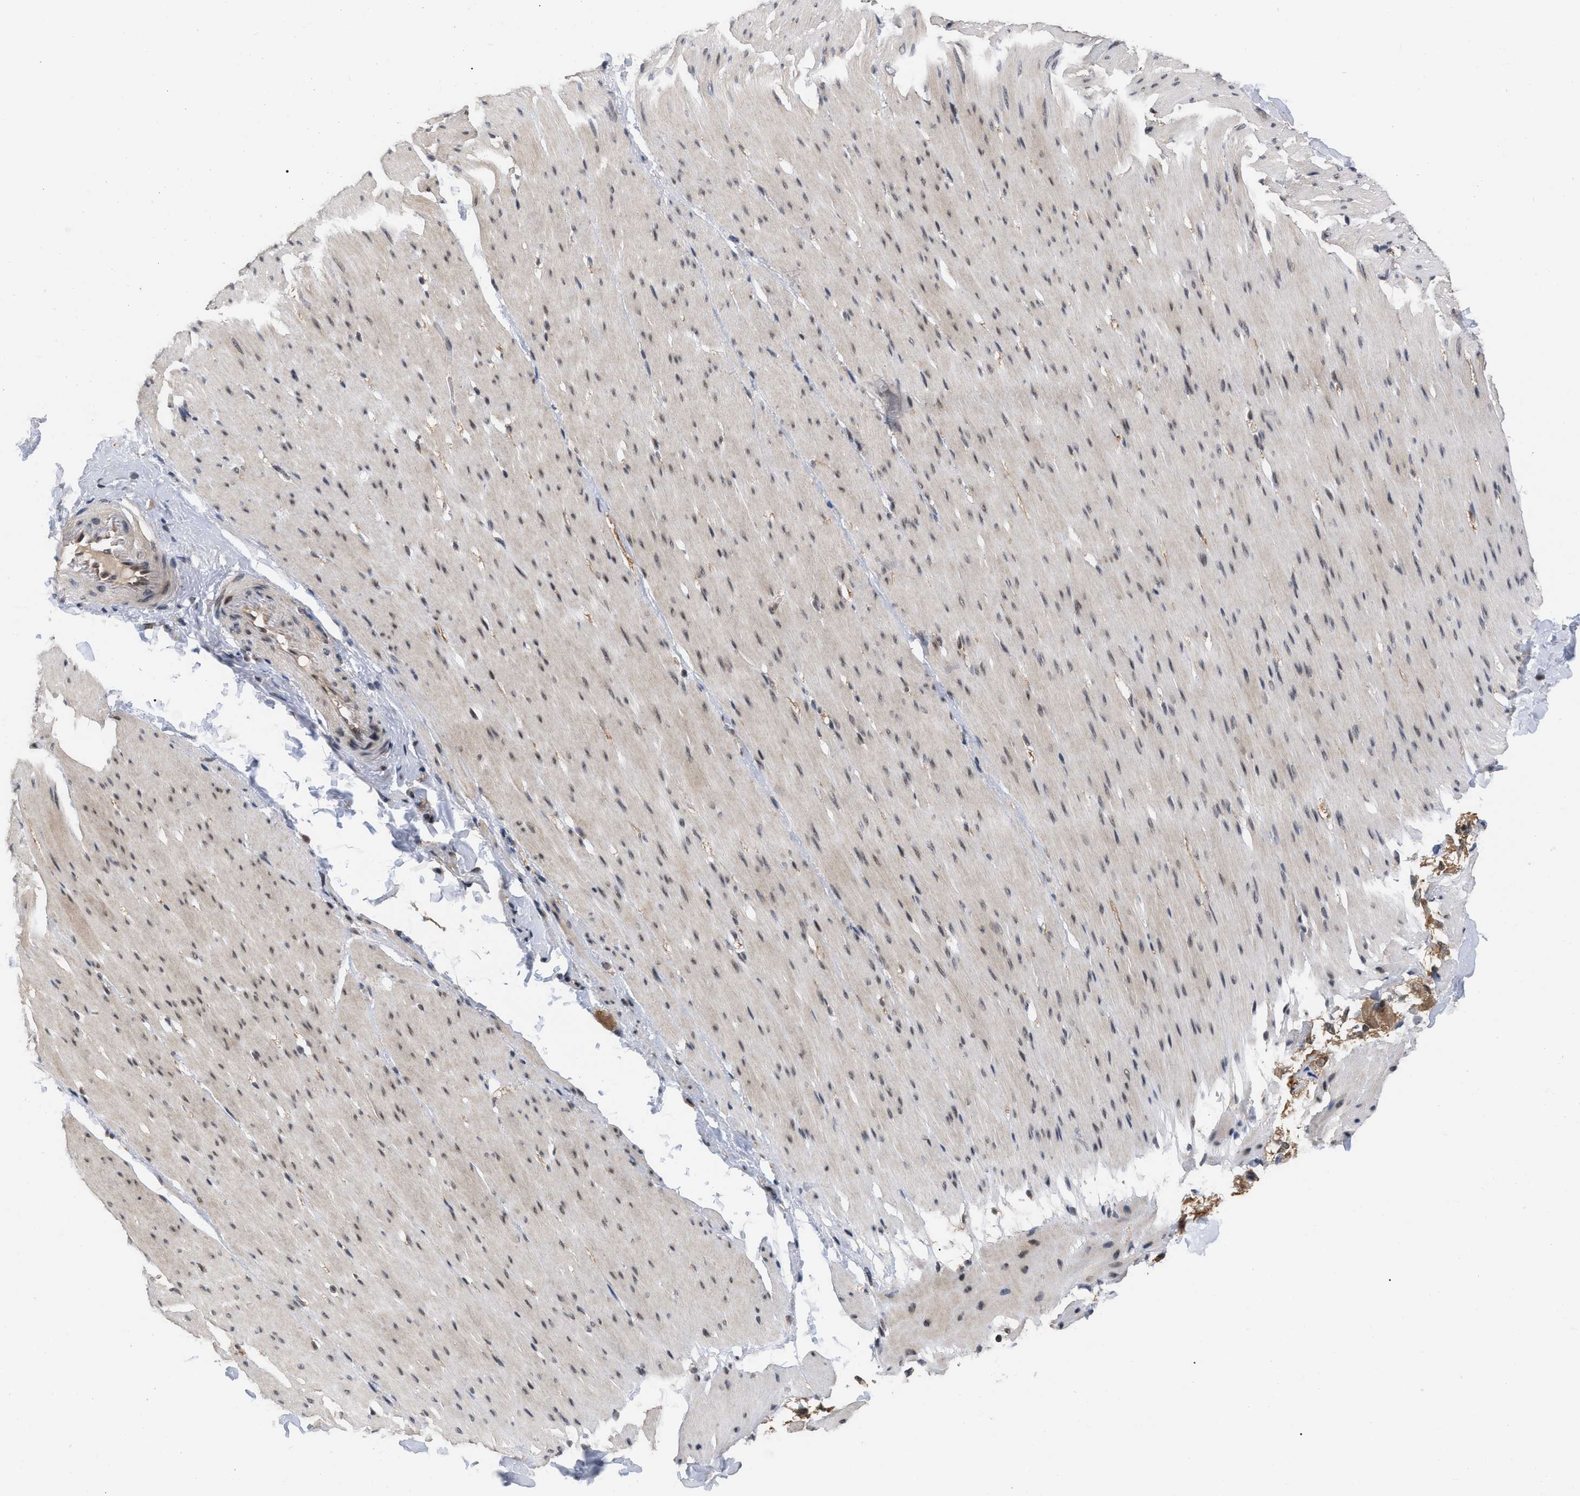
{"staining": {"intensity": "weak", "quantity": ">75%", "location": "cytoplasmic/membranous,nuclear"}, "tissue": "smooth muscle", "cell_type": "Smooth muscle cells", "image_type": "normal", "snomed": [{"axis": "morphology", "description": "Normal tissue, NOS"}, {"axis": "topography", "description": "Smooth muscle"}, {"axis": "topography", "description": "Colon"}], "caption": "A low amount of weak cytoplasmic/membranous,nuclear positivity is present in approximately >75% of smooth muscle cells in unremarkable smooth muscle.", "gene": "JAZF1", "patient": {"sex": "male", "age": 67}}